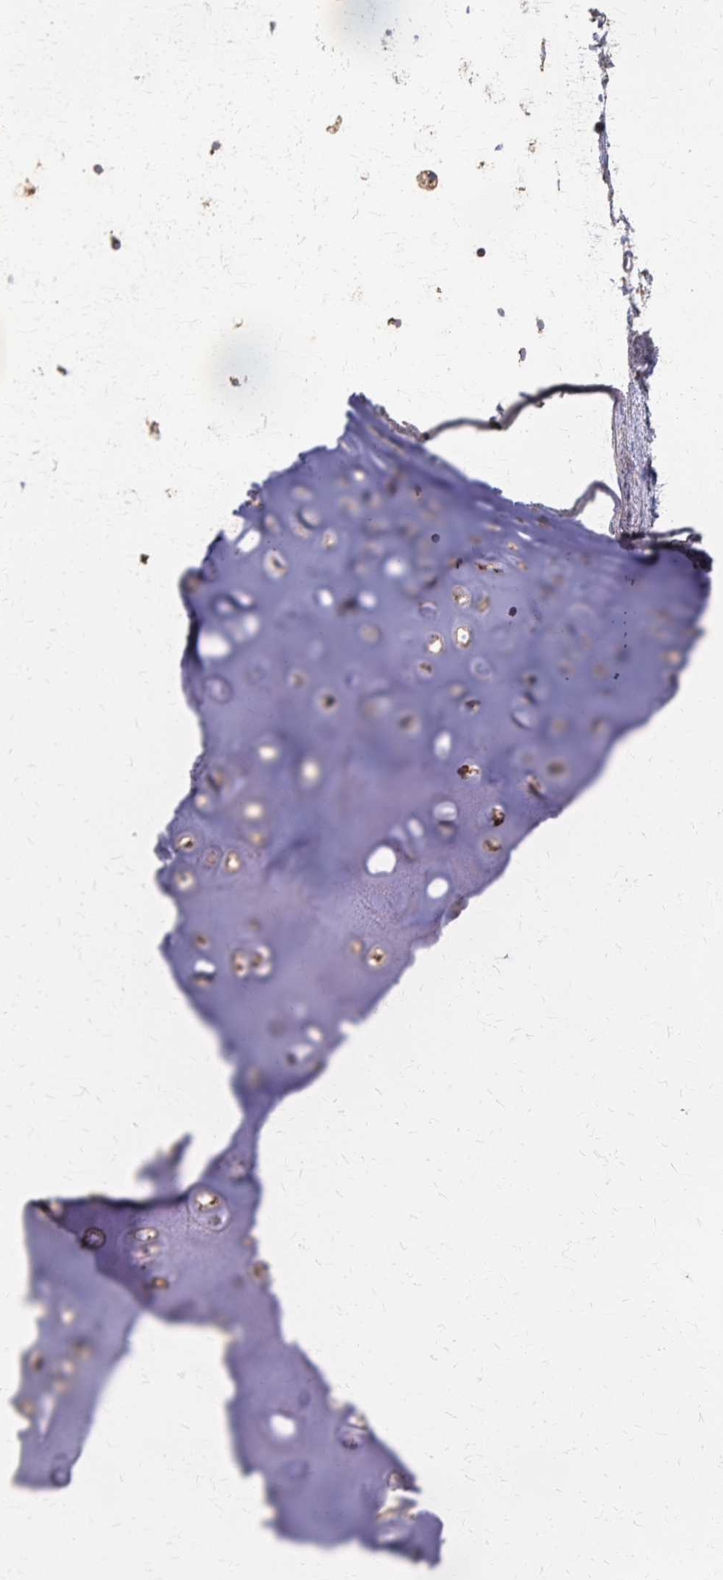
{"staining": {"intensity": "negative", "quantity": "none", "location": "none"}, "tissue": "adipose tissue", "cell_type": "Adipocytes", "image_type": "normal", "snomed": [{"axis": "morphology", "description": "Normal tissue, NOS"}, {"axis": "topography", "description": "Lymph node"}, {"axis": "topography", "description": "Cartilage tissue"}, {"axis": "topography", "description": "Bronchus"}], "caption": "Immunohistochemical staining of normal human adipose tissue reveals no significant expression in adipocytes. Brightfield microscopy of IHC stained with DAB (brown) and hematoxylin (blue), captured at high magnification.", "gene": "PGAP2", "patient": {"sex": "female", "age": 70}}